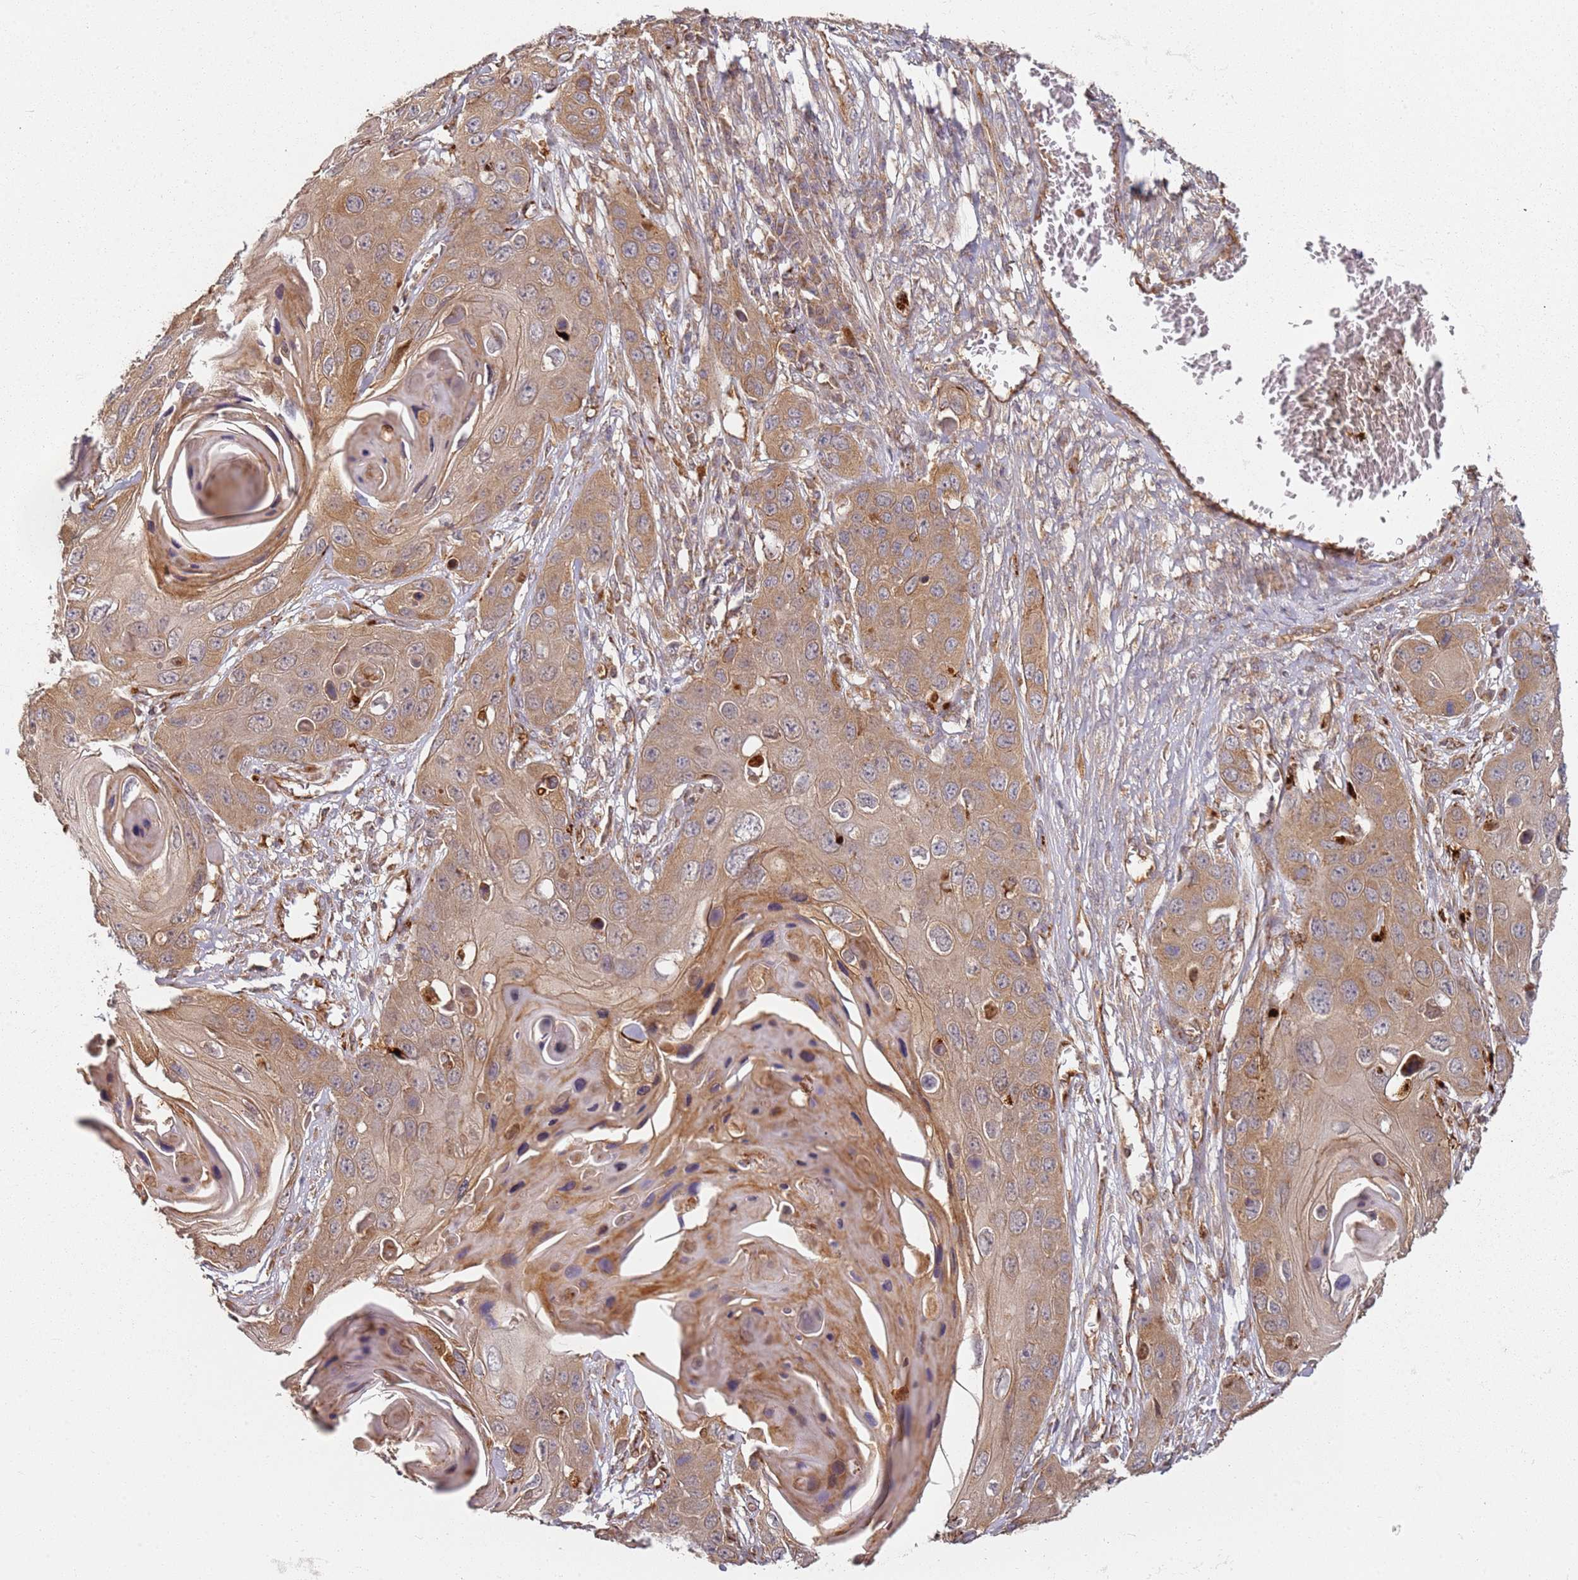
{"staining": {"intensity": "moderate", "quantity": ">75%", "location": "cytoplasmic/membranous"}, "tissue": "skin cancer", "cell_type": "Tumor cells", "image_type": "cancer", "snomed": [{"axis": "morphology", "description": "Squamous cell carcinoma, NOS"}, {"axis": "topography", "description": "Skin"}], "caption": "There is medium levels of moderate cytoplasmic/membranous positivity in tumor cells of skin cancer, as demonstrated by immunohistochemical staining (brown color).", "gene": "SCGB2B2", "patient": {"sex": "male", "age": 55}}